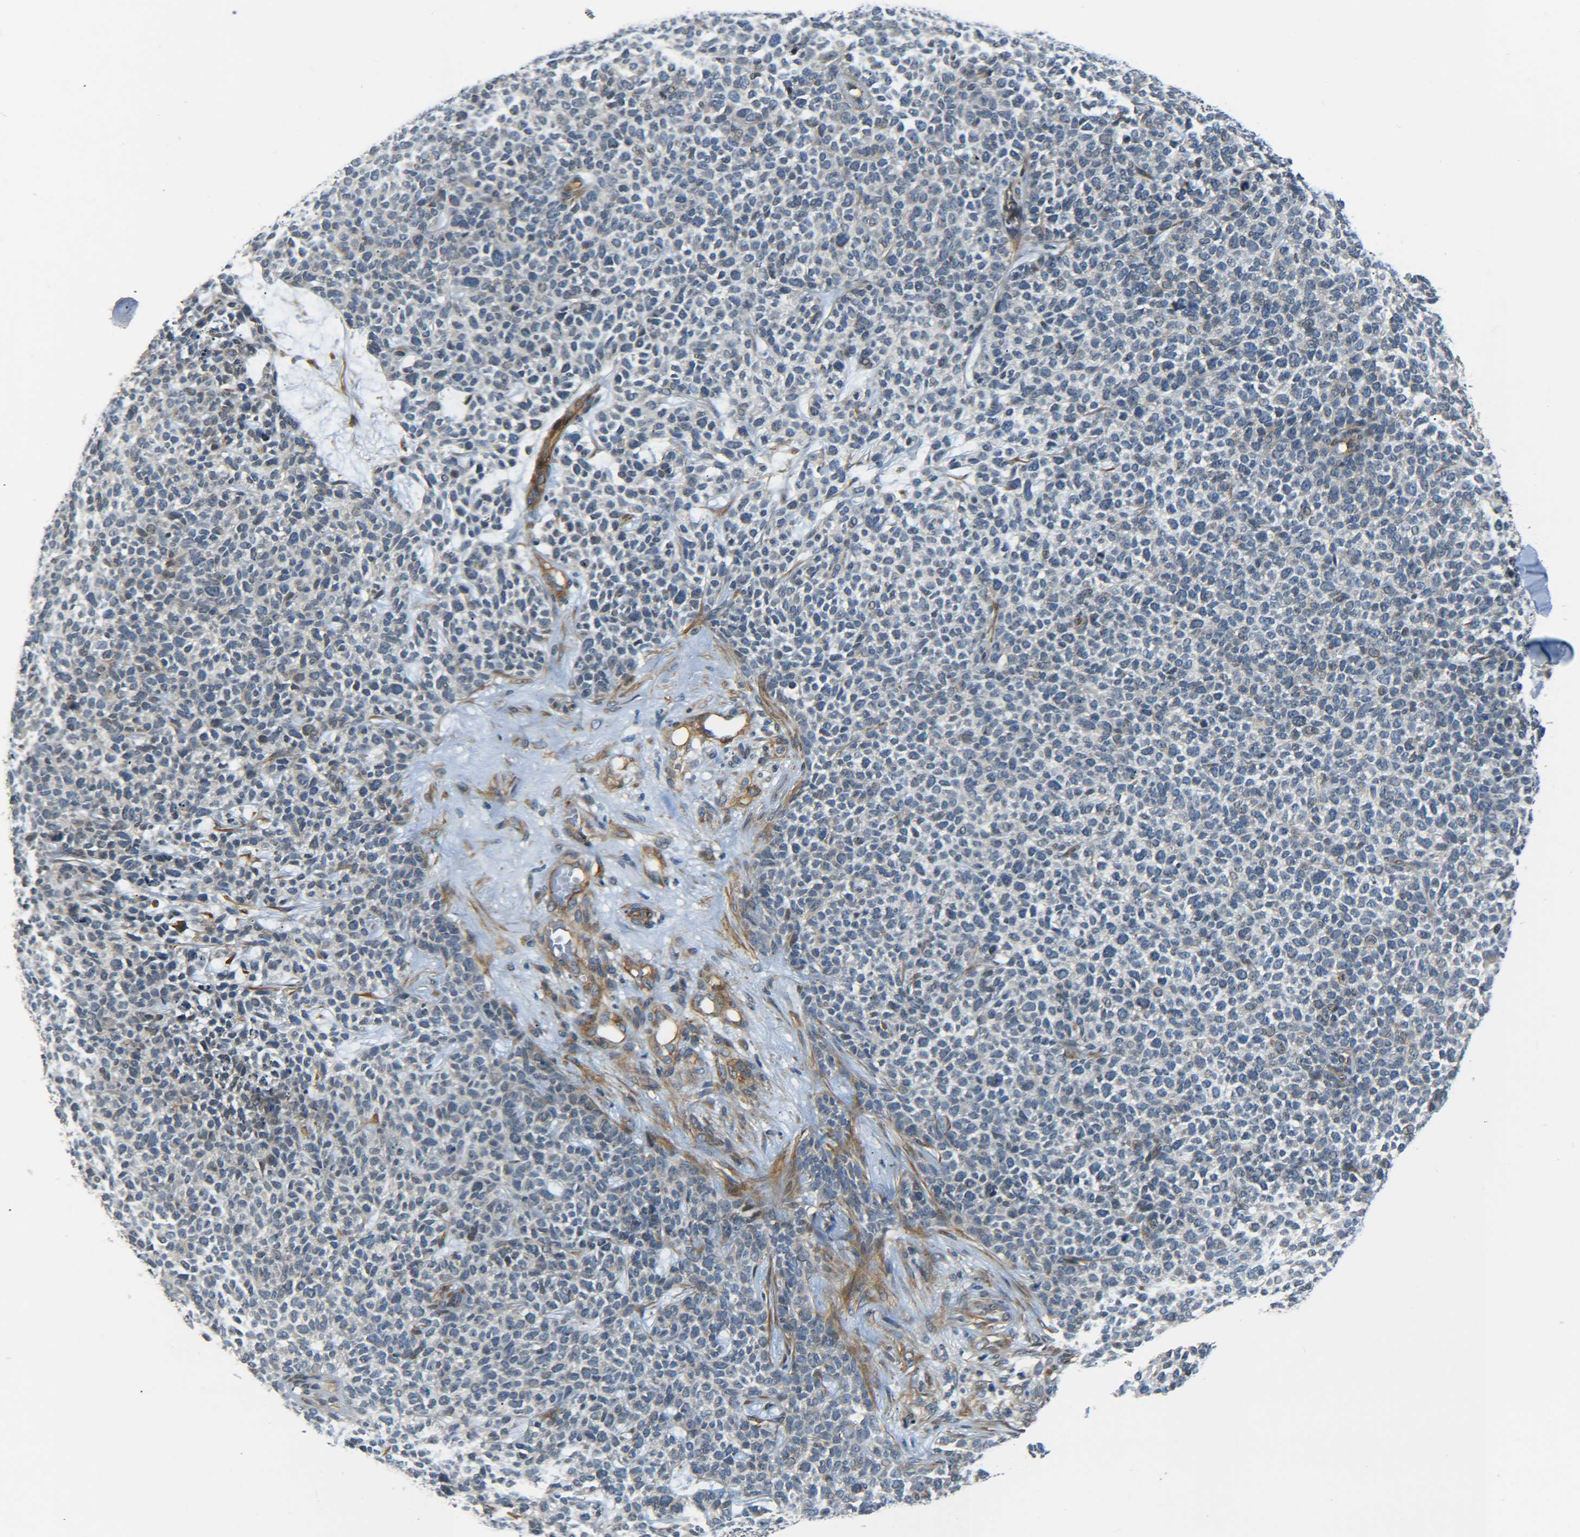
{"staining": {"intensity": "negative", "quantity": "none", "location": "none"}, "tissue": "skin cancer", "cell_type": "Tumor cells", "image_type": "cancer", "snomed": [{"axis": "morphology", "description": "Basal cell carcinoma"}, {"axis": "topography", "description": "Skin"}], "caption": "High magnification brightfield microscopy of basal cell carcinoma (skin) stained with DAB (3,3'-diaminobenzidine) (brown) and counterstained with hematoxylin (blue): tumor cells show no significant expression.", "gene": "MEIS1", "patient": {"sex": "female", "age": 84}}